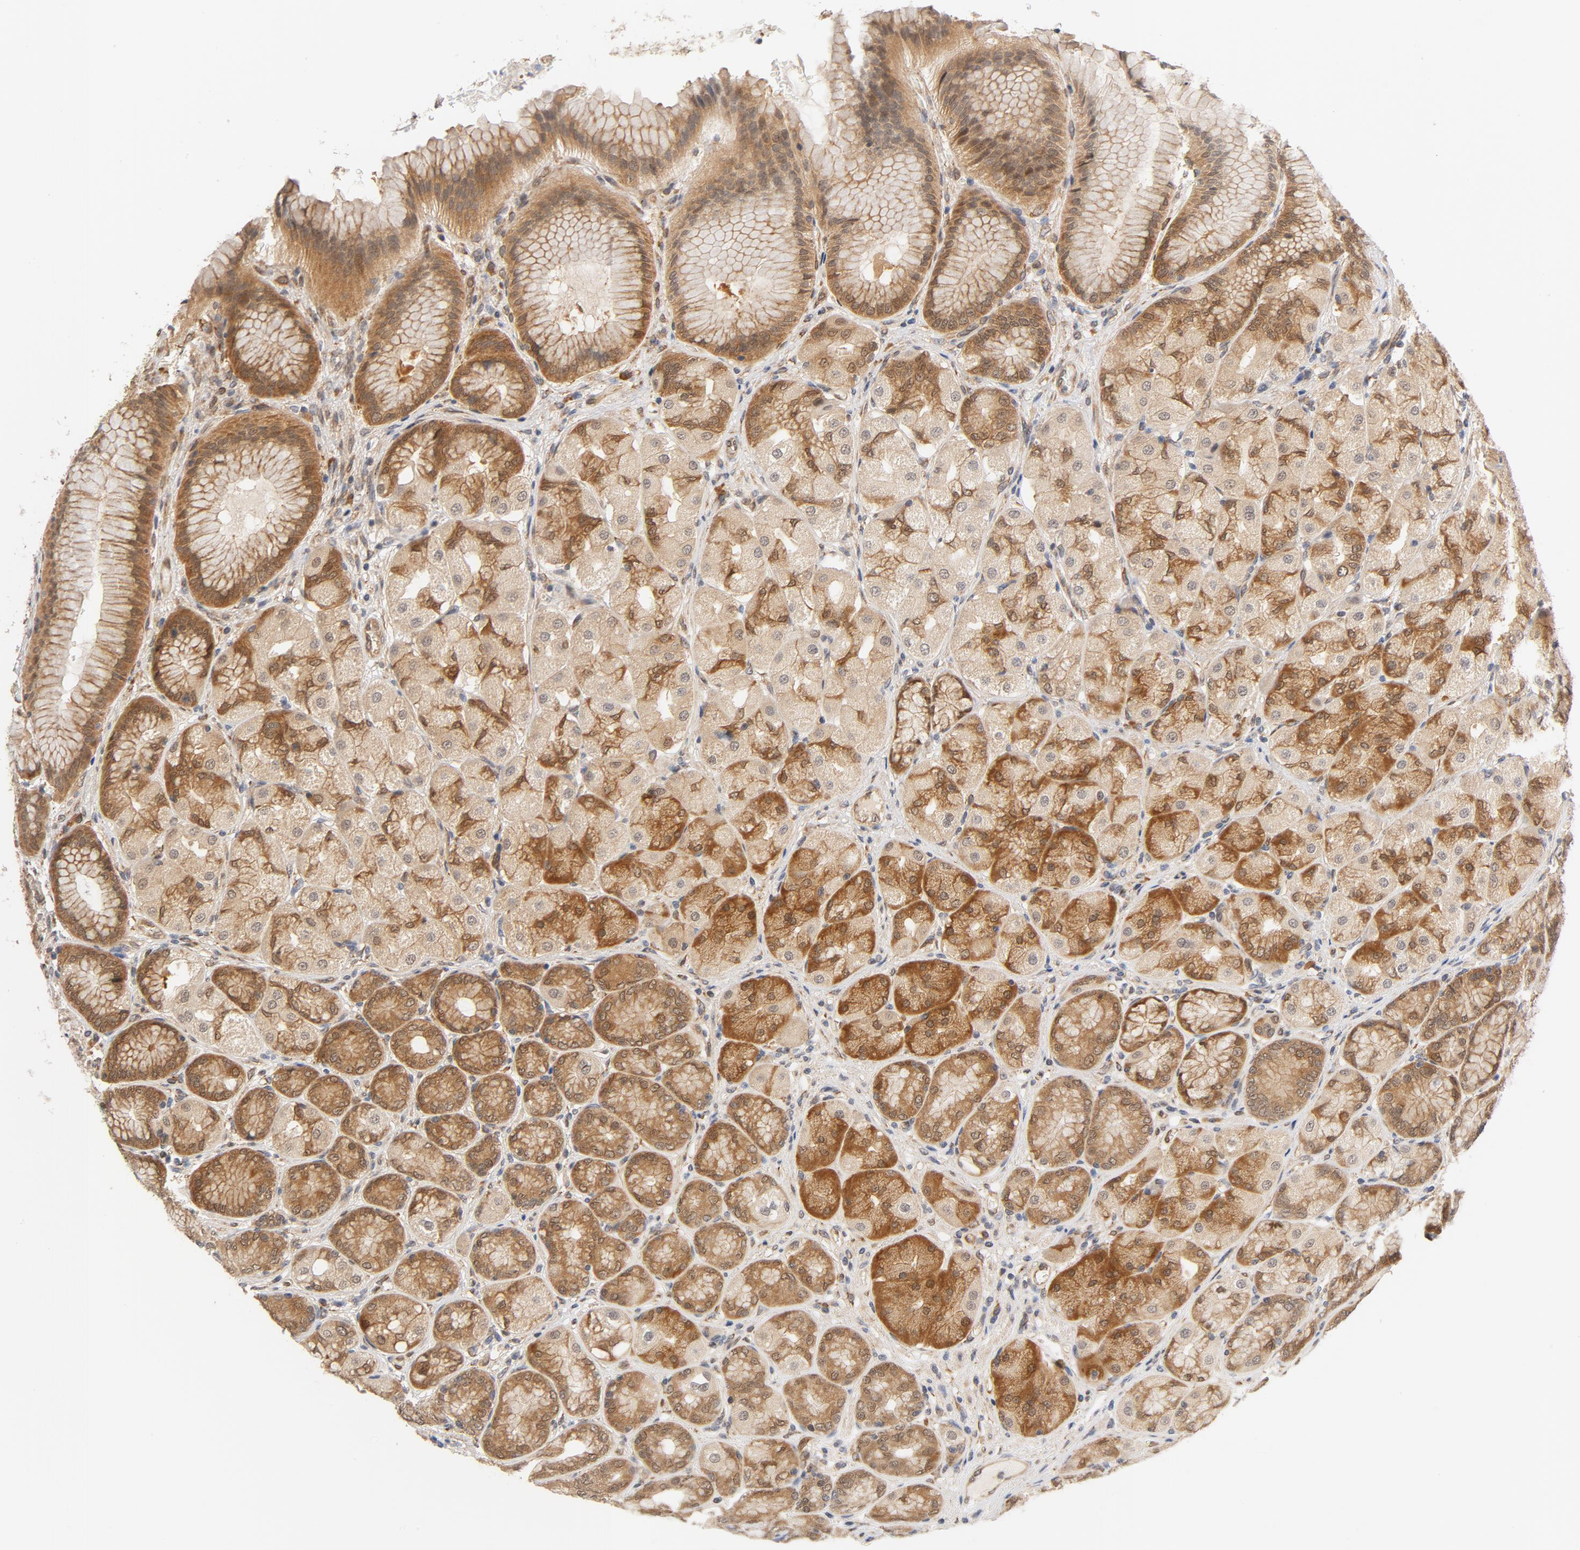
{"staining": {"intensity": "moderate", "quantity": ">75%", "location": "cytoplasmic/membranous,nuclear"}, "tissue": "stomach", "cell_type": "Glandular cells", "image_type": "normal", "snomed": [{"axis": "morphology", "description": "Normal tissue, NOS"}, {"axis": "morphology", "description": "Adenocarcinoma, NOS"}, {"axis": "topography", "description": "Stomach"}, {"axis": "topography", "description": "Stomach, lower"}], "caption": "The micrograph demonstrates staining of unremarkable stomach, revealing moderate cytoplasmic/membranous,nuclear protein positivity (brown color) within glandular cells.", "gene": "EIF4E", "patient": {"sex": "female", "age": 65}}